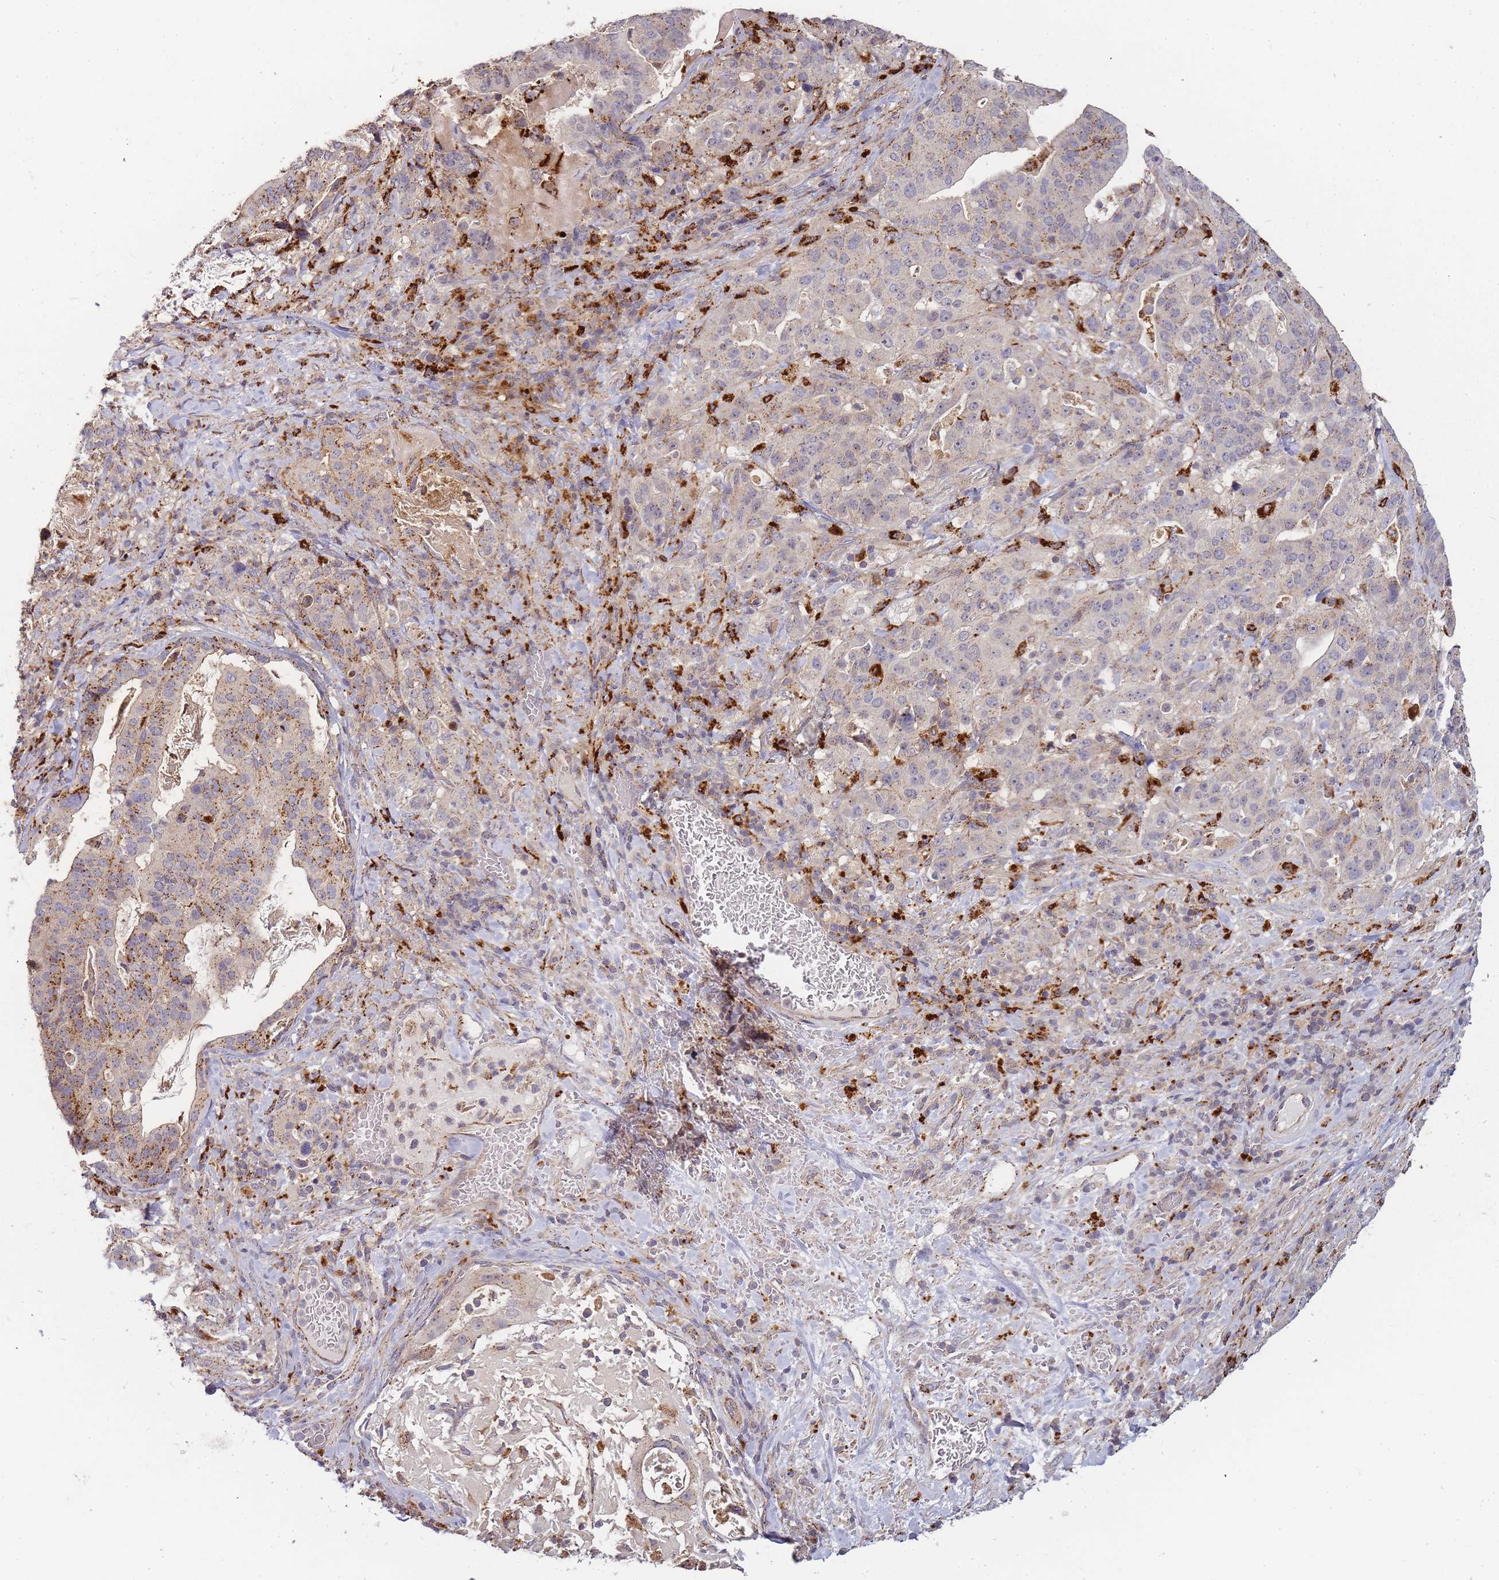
{"staining": {"intensity": "moderate", "quantity": "25%-75%", "location": "cytoplasmic/membranous"}, "tissue": "stomach cancer", "cell_type": "Tumor cells", "image_type": "cancer", "snomed": [{"axis": "morphology", "description": "Adenocarcinoma, NOS"}, {"axis": "topography", "description": "Stomach"}], "caption": "IHC of human stomach adenocarcinoma shows medium levels of moderate cytoplasmic/membranous staining in about 25%-75% of tumor cells.", "gene": "ATG5", "patient": {"sex": "male", "age": 48}}